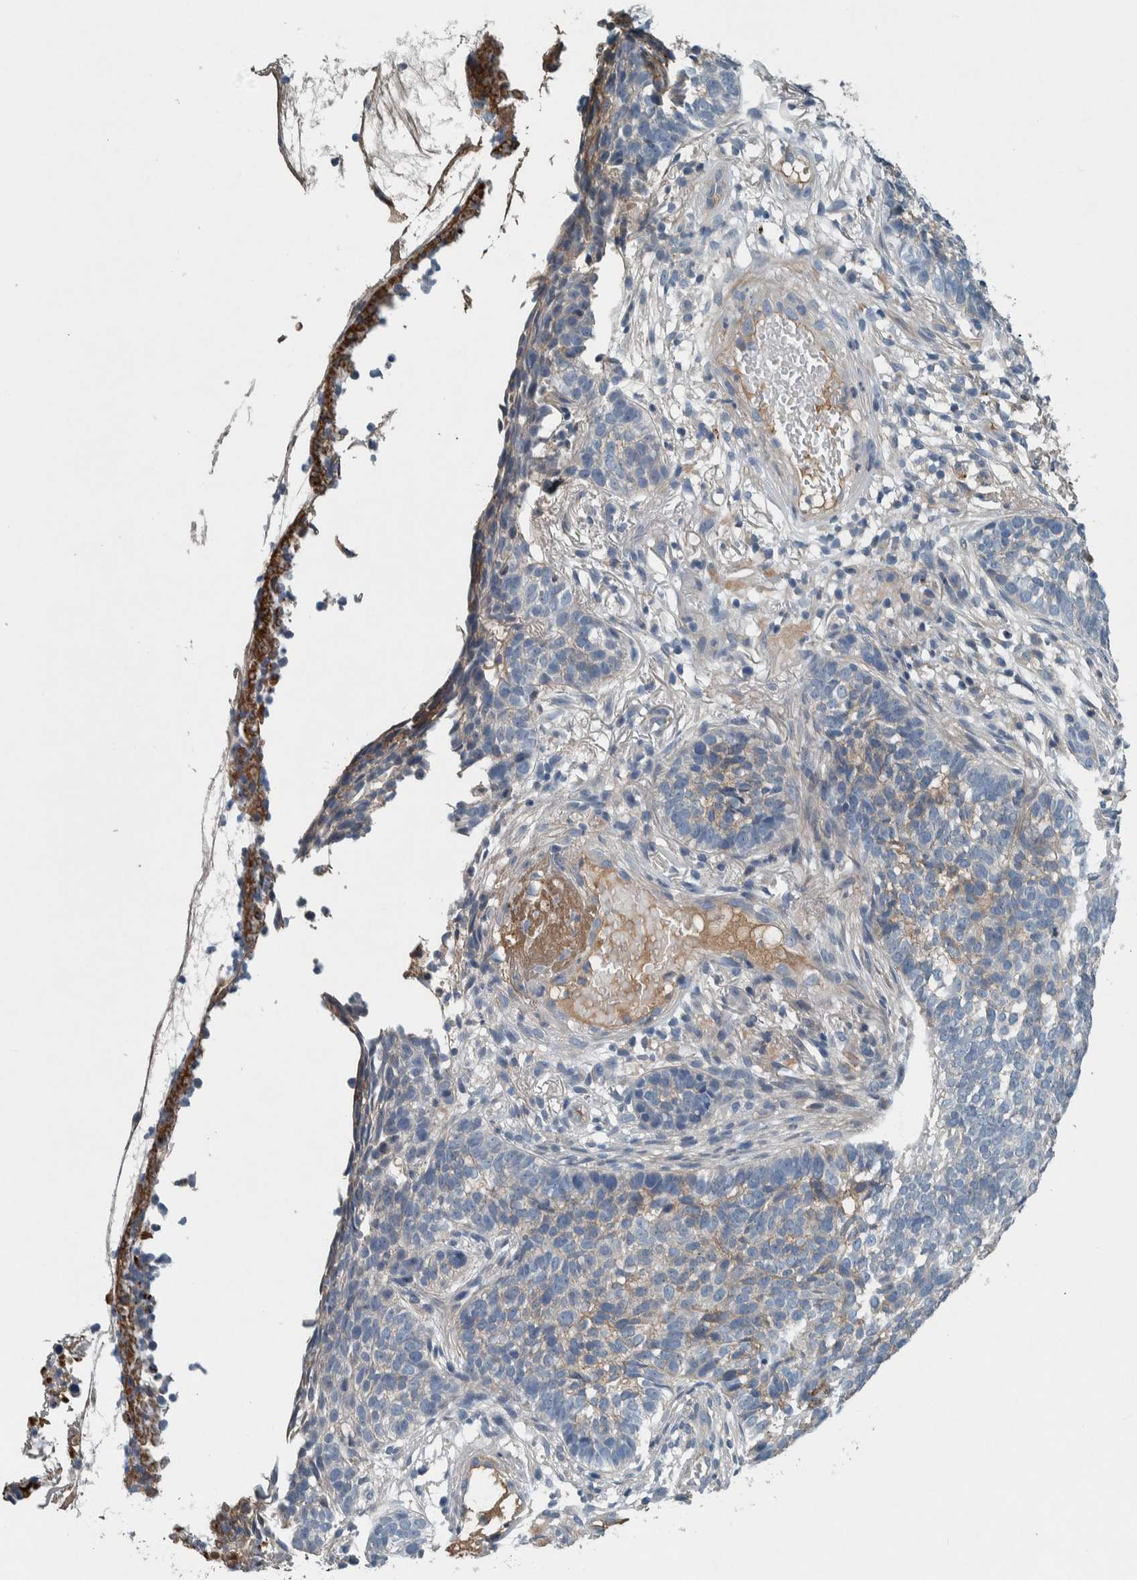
{"staining": {"intensity": "negative", "quantity": "none", "location": "none"}, "tissue": "skin cancer", "cell_type": "Tumor cells", "image_type": "cancer", "snomed": [{"axis": "morphology", "description": "Basal cell carcinoma"}, {"axis": "topography", "description": "Skin"}], "caption": "Micrograph shows no protein staining in tumor cells of skin basal cell carcinoma tissue. (DAB immunohistochemistry (IHC), high magnification).", "gene": "SERPINC1", "patient": {"sex": "male", "age": 85}}